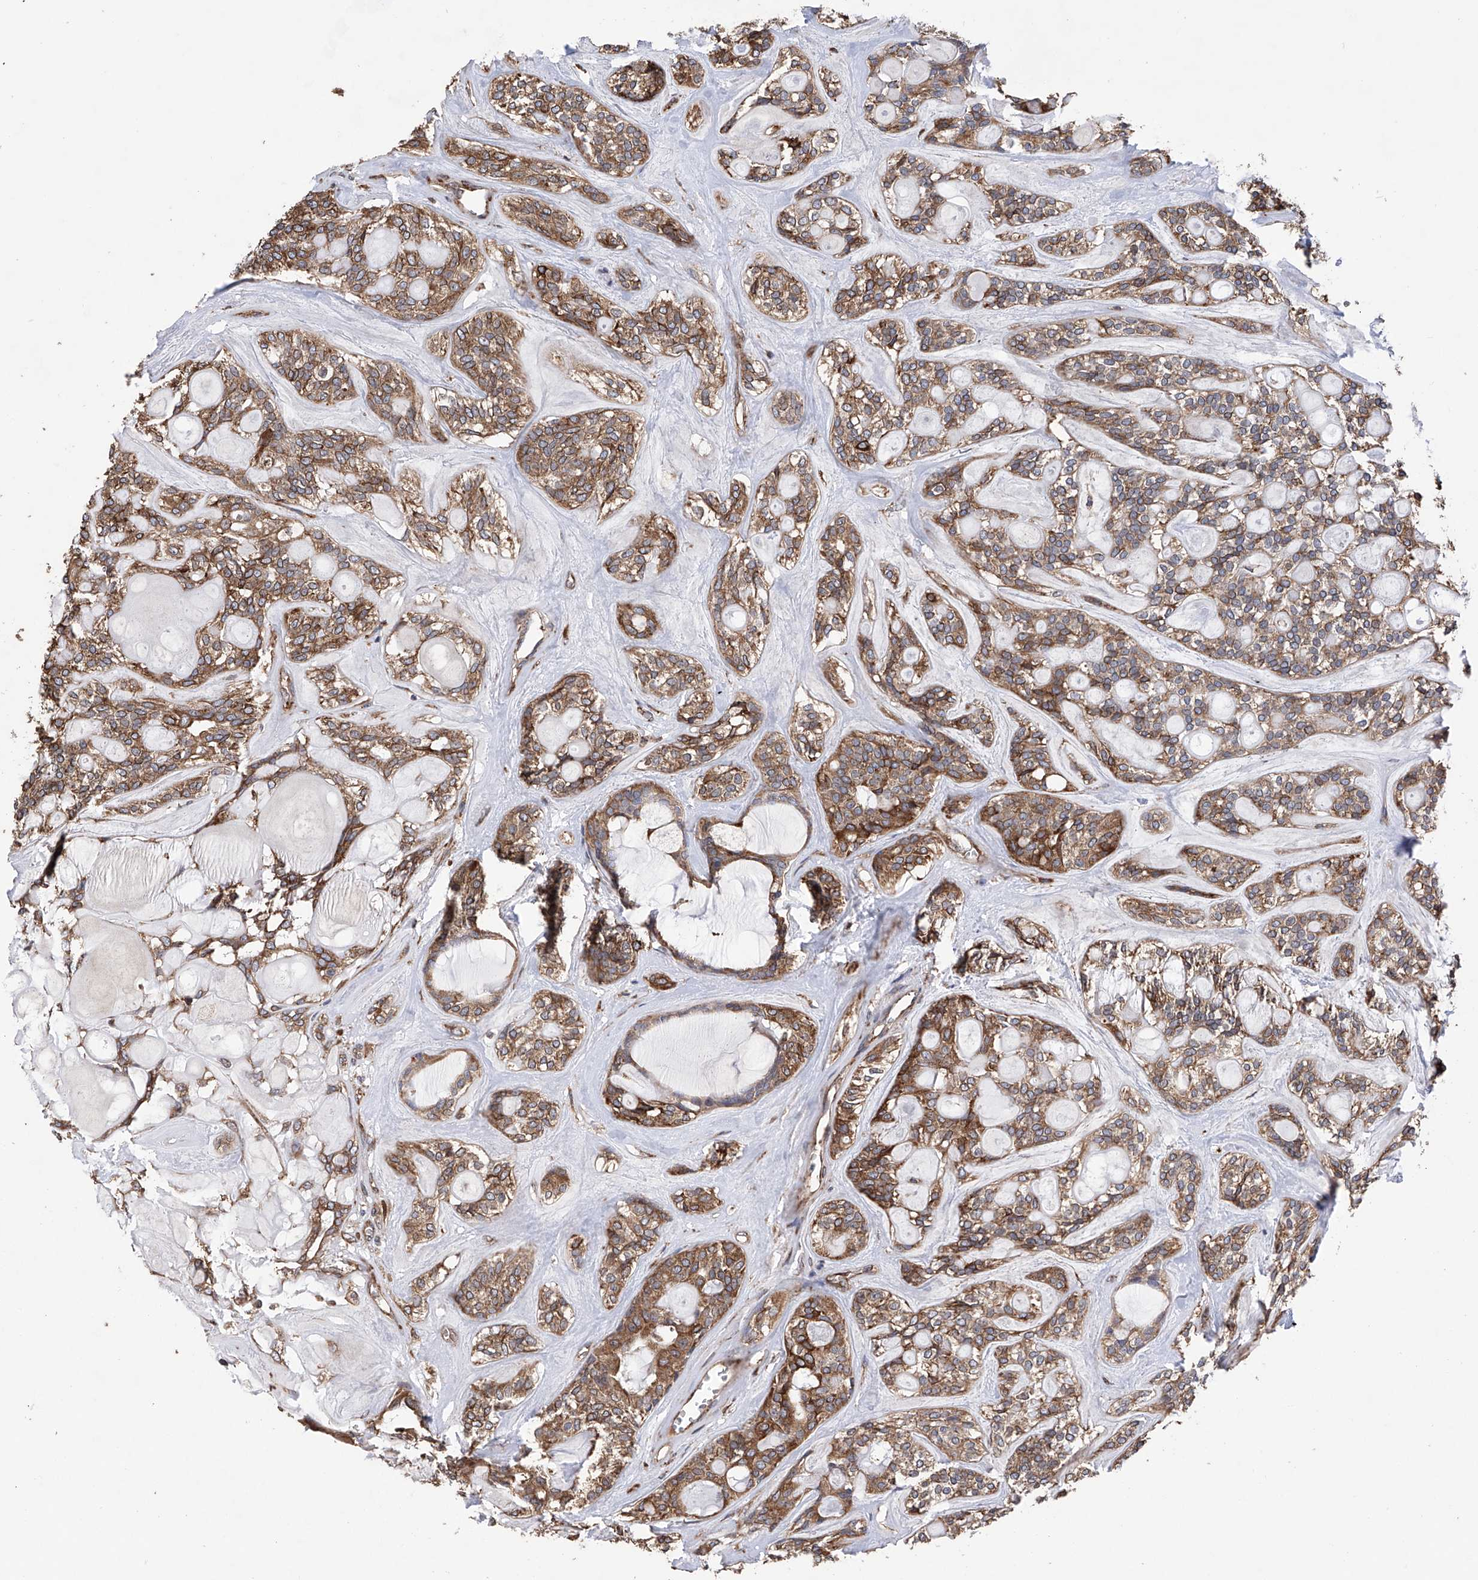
{"staining": {"intensity": "moderate", "quantity": ">75%", "location": "cytoplasmic/membranous"}, "tissue": "head and neck cancer", "cell_type": "Tumor cells", "image_type": "cancer", "snomed": [{"axis": "morphology", "description": "Adenocarcinoma, NOS"}, {"axis": "topography", "description": "Head-Neck"}], "caption": "Moderate cytoplasmic/membranous protein staining is appreciated in about >75% of tumor cells in adenocarcinoma (head and neck).", "gene": "DNAH8", "patient": {"sex": "male", "age": 66}}